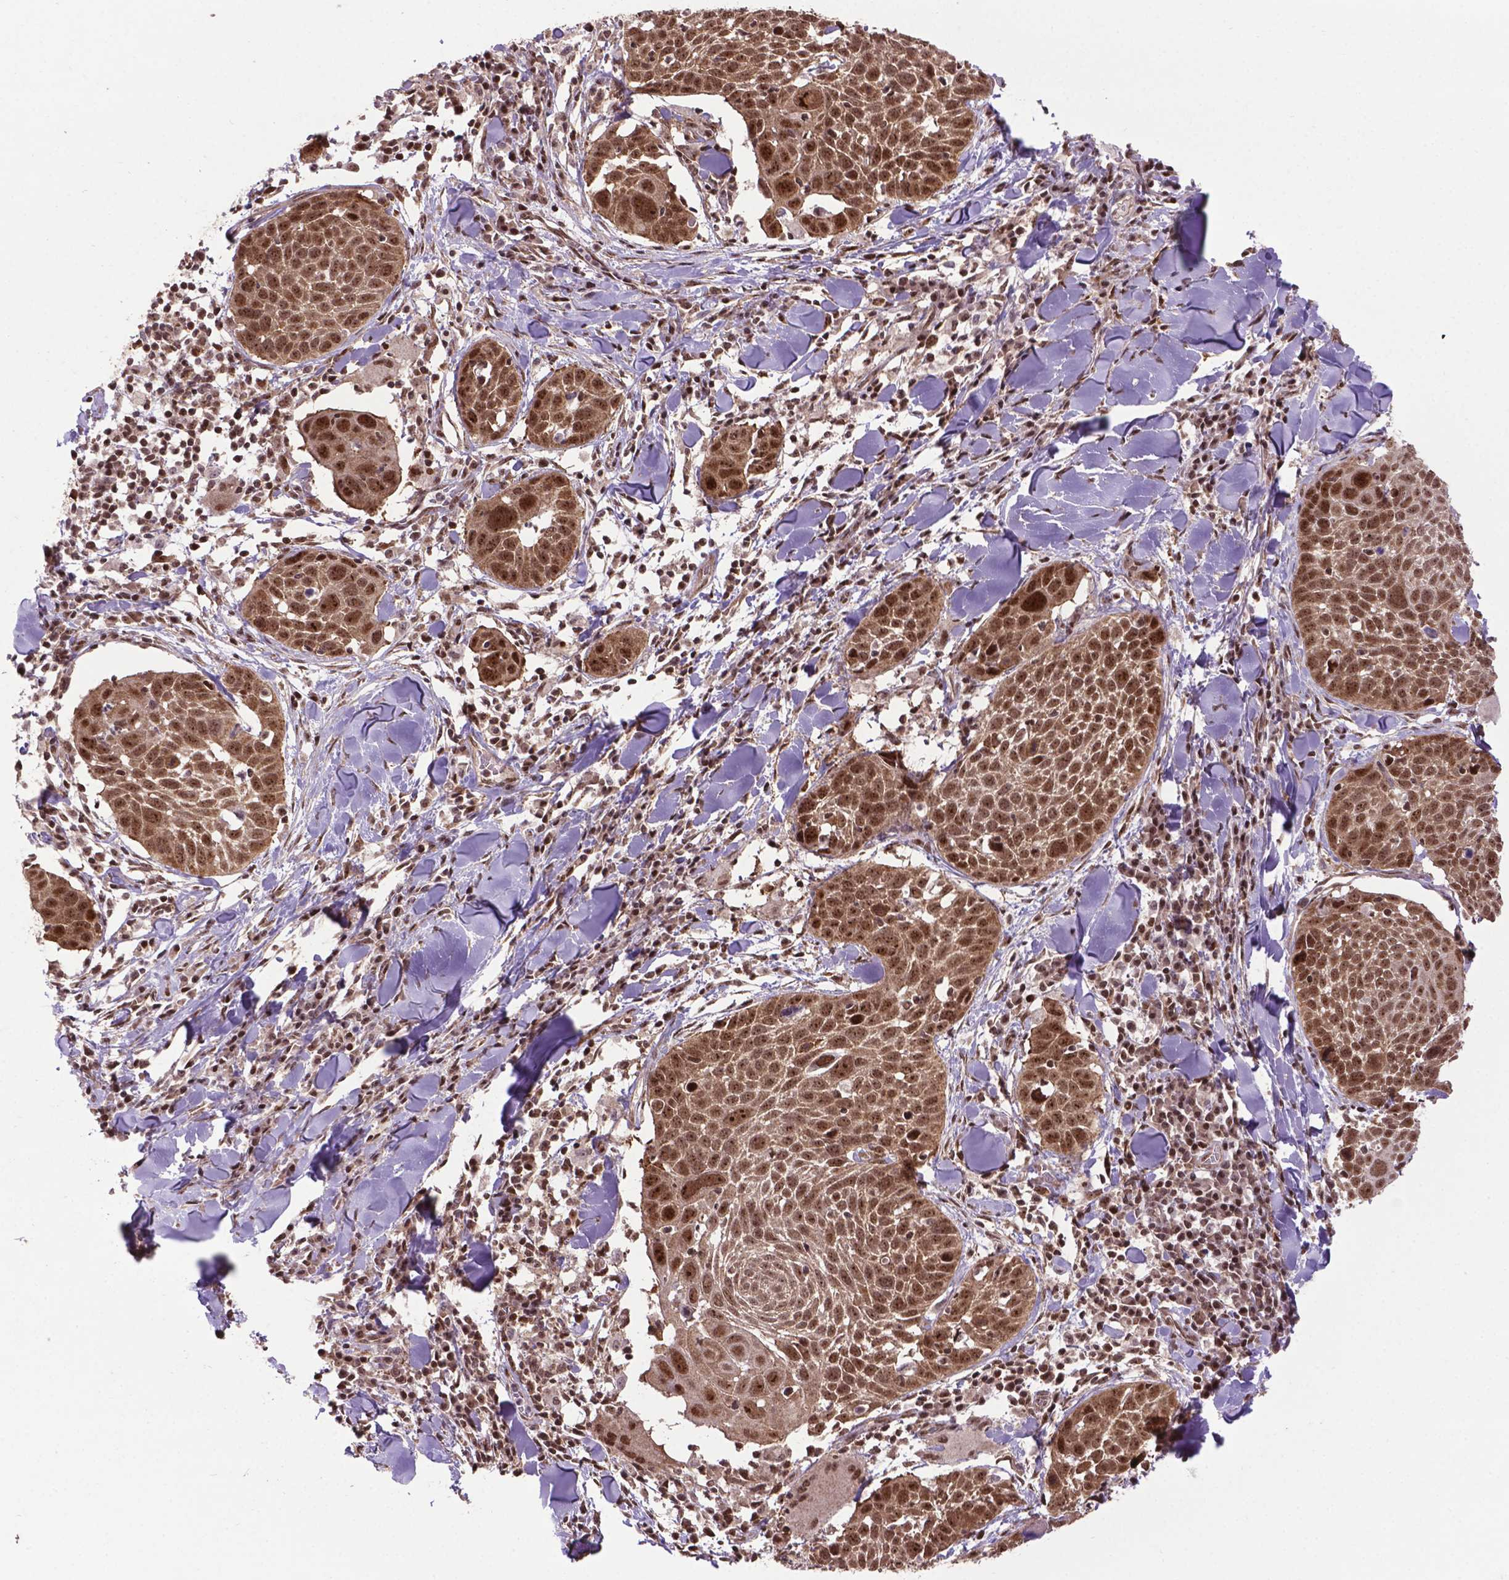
{"staining": {"intensity": "moderate", "quantity": ">75%", "location": "nuclear"}, "tissue": "lung cancer", "cell_type": "Tumor cells", "image_type": "cancer", "snomed": [{"axis": "morphology", "description": "Squamous cell carcinoma, NOS"}, {"axis": "topography", "description": "Lung"}], "caption": "Immunohistochemical staining of human lung squamous cell carcinoma displays medium levels of moderate nuclear positivity in about >75% of tumor cells. The staining was performed using DAB to visualize the protein expression in brown, while the nuclei were stained in blue with hematoxylin (Magnification: 20x).", "gene": "CSNK2A1", "patient": {"sex": "male", "age": 57}}